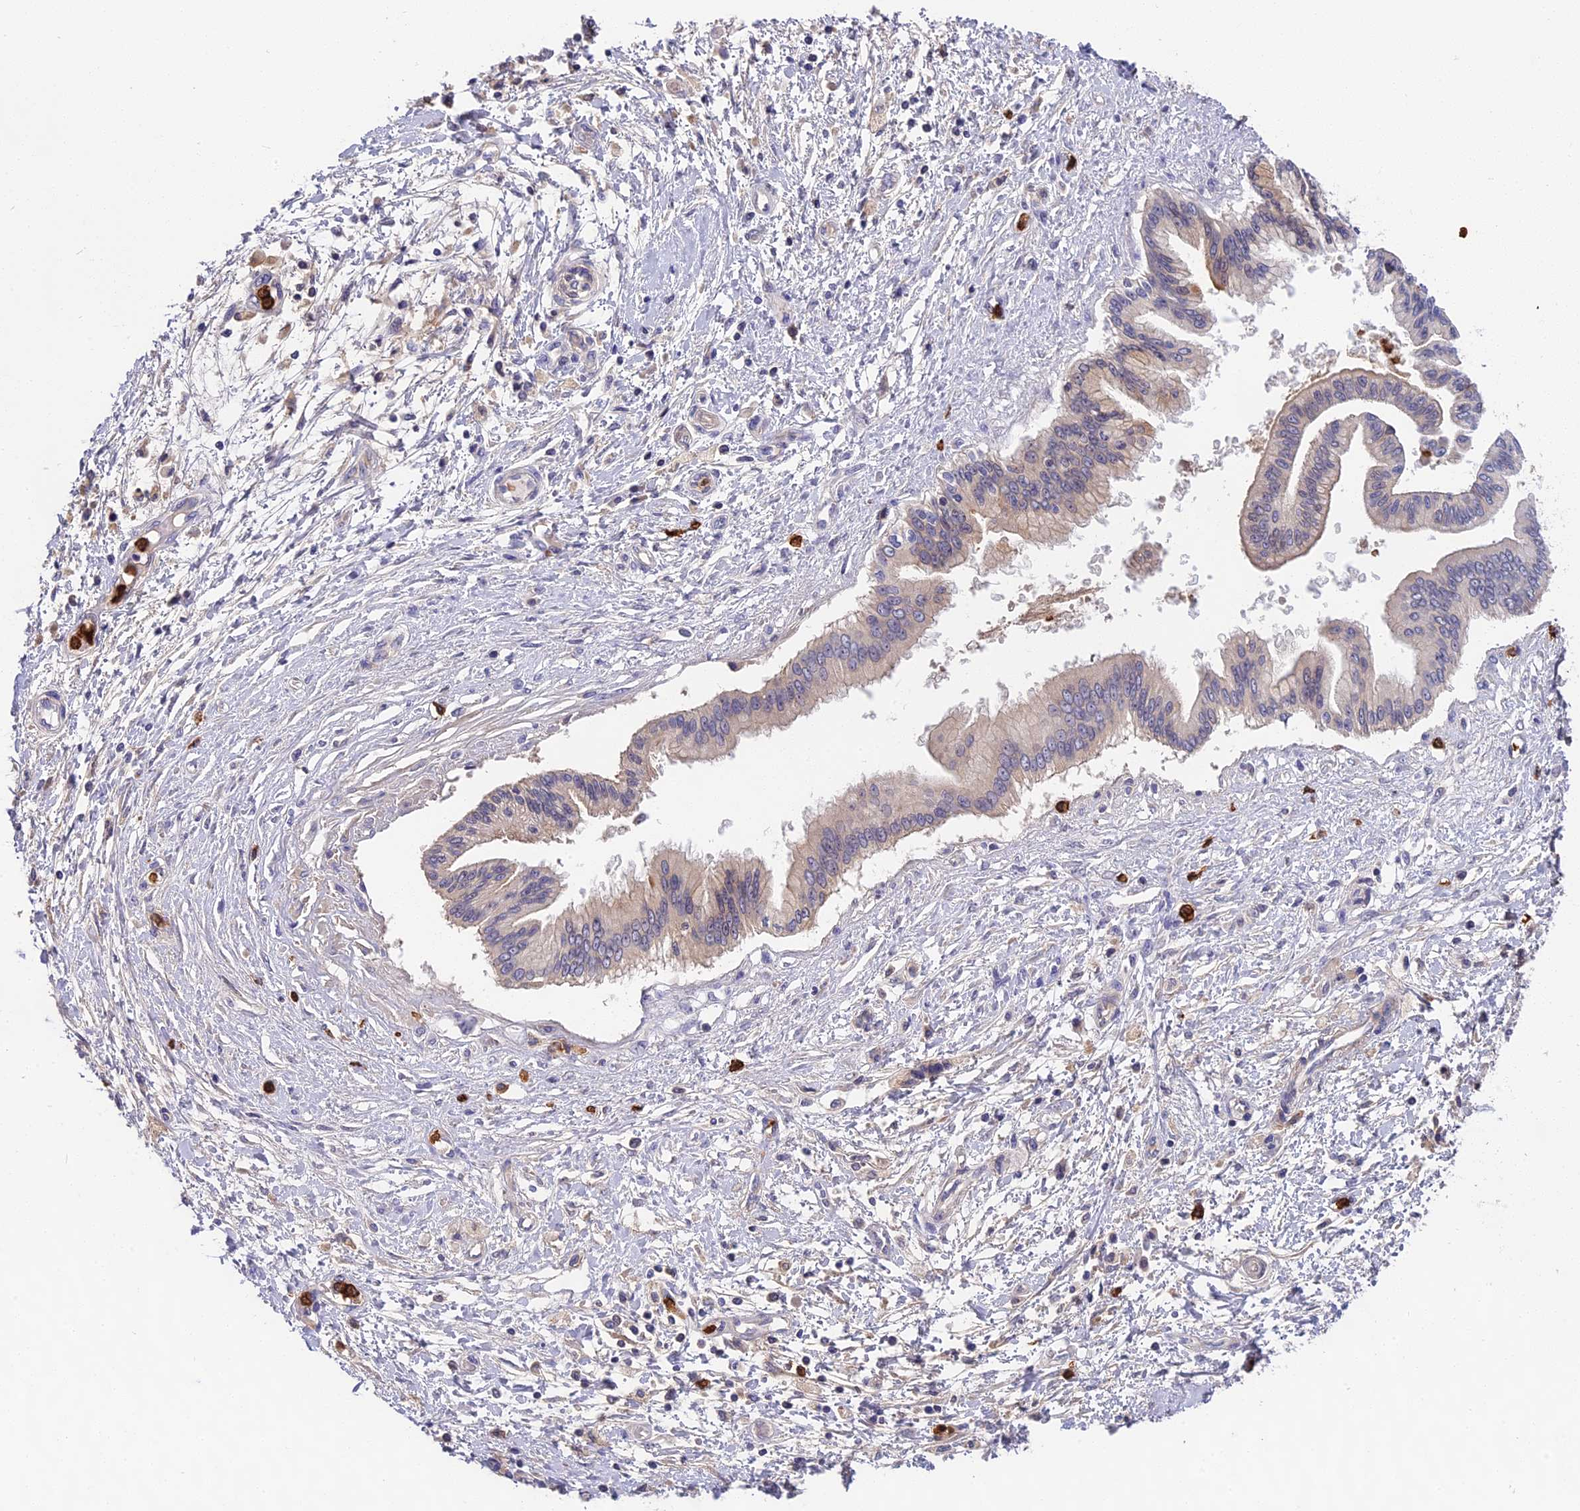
{"staining": {"intensity": "negative", "quantity": "none", "location": "none"}, "tissue": "pancreatic cancer", "cell_type": "Tumor cells", "image_type": "cancer", "snomed": [{"axis": "morphology", "description": "Adenocarcinoma, NOS"}, {"axis": "topography", "description": "Pancreas"}], "caption": "A histopathology image of pancreatic adenocarcinoma stained for a protein displays no brown staining in tumor cells.", "gene": "ADGRD1", "patient": {"sex": "male", "age": 46}}